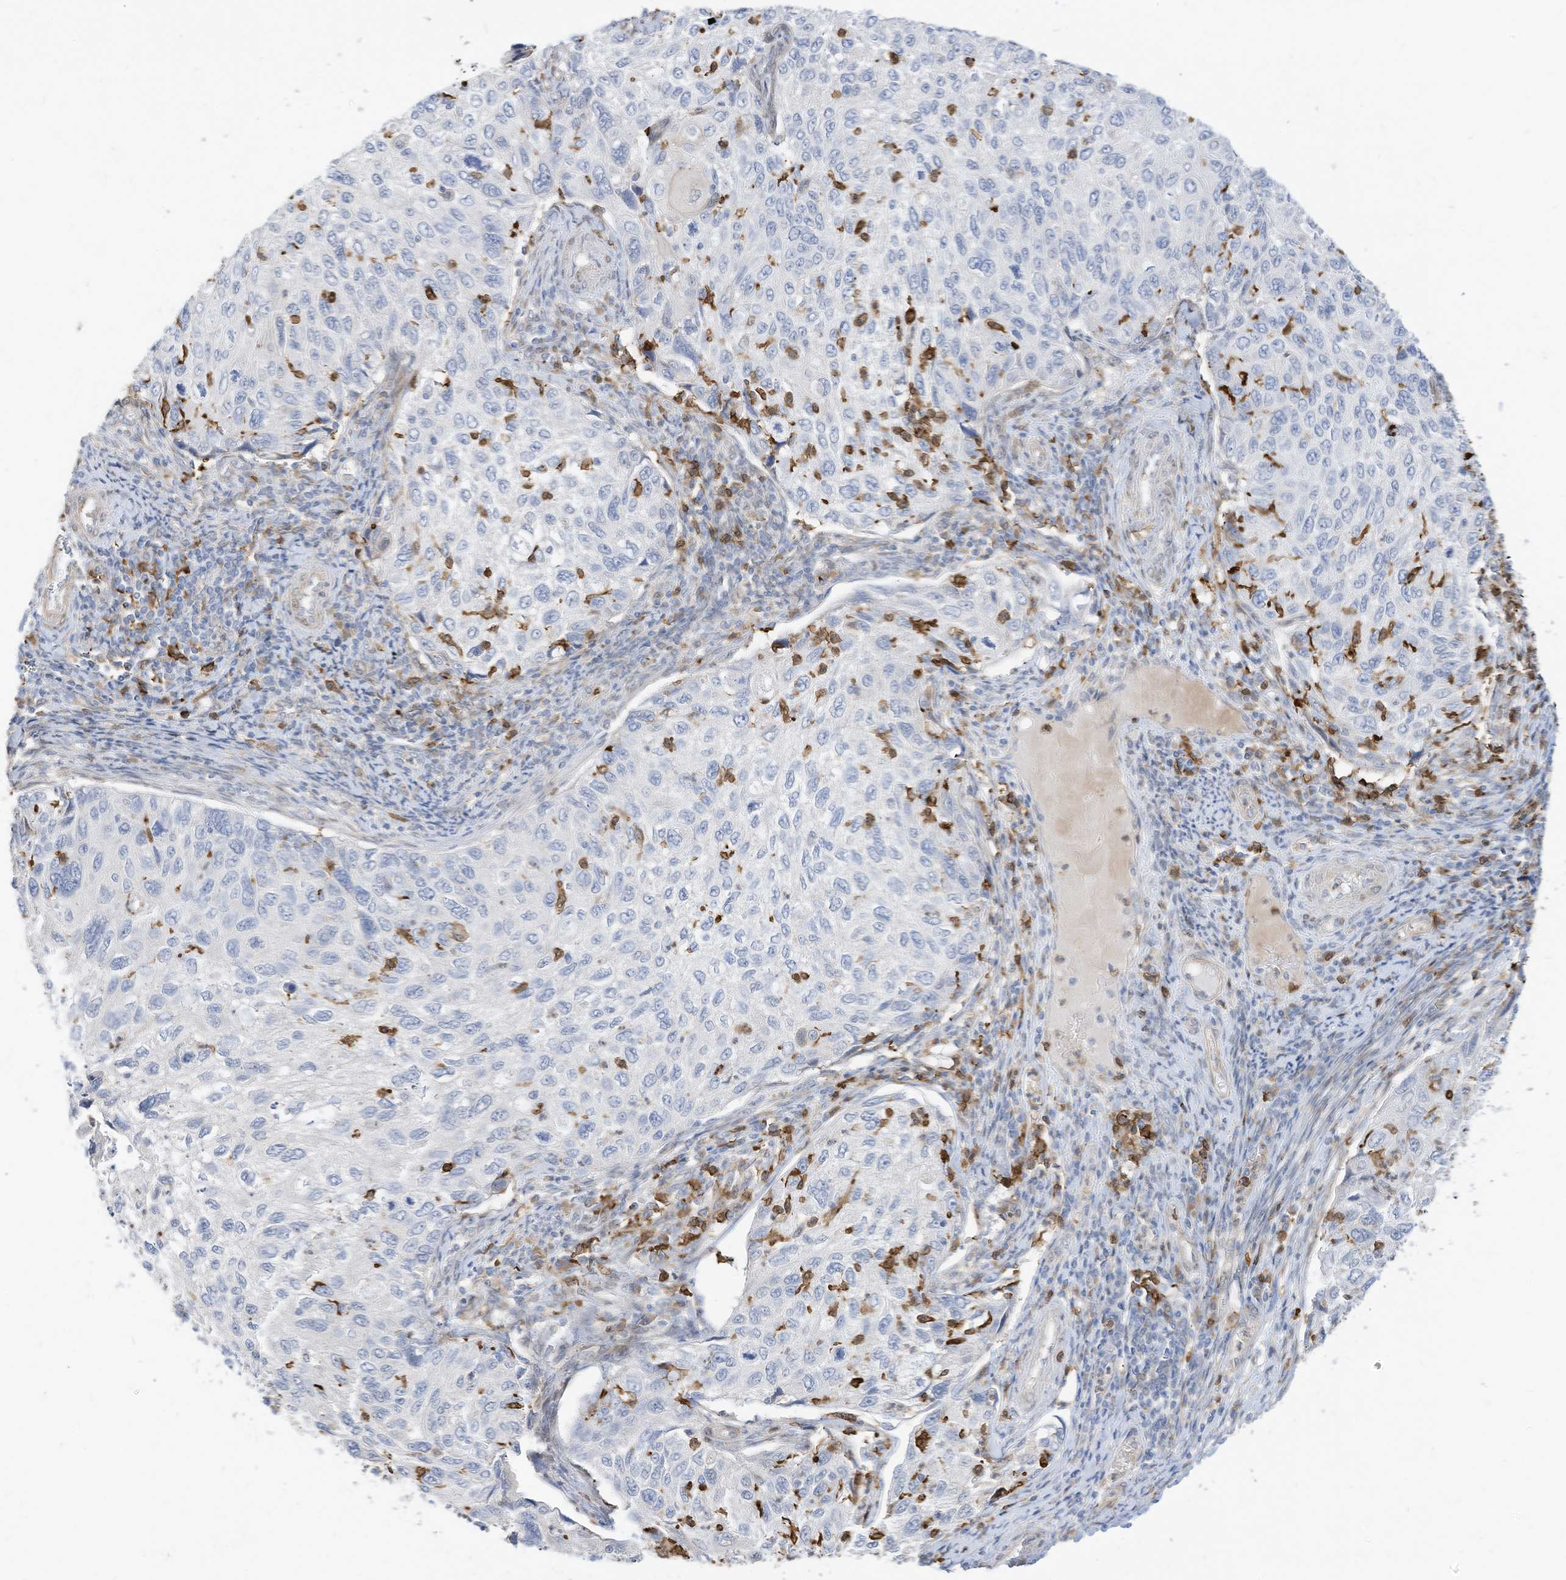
{"staining": {"intensity": "negative", "quantity": "none", "location": "none"}, "tissue": "cervical cancer", "cell_type": "Tumor cells", "image_type": "cancer", "snomed": [{"axis": "morphology", "description": "Squamous cell carcinoma, NOS"}, {"axis": "topography", "description": "Cervix"}], "caption": "Squamous cell carcinoma (cervical) stained for a protein using IHC exhibits no expression tumor cells.", "gene": "ATP13A1", "patient": {"sex": "female", "age": 70}}